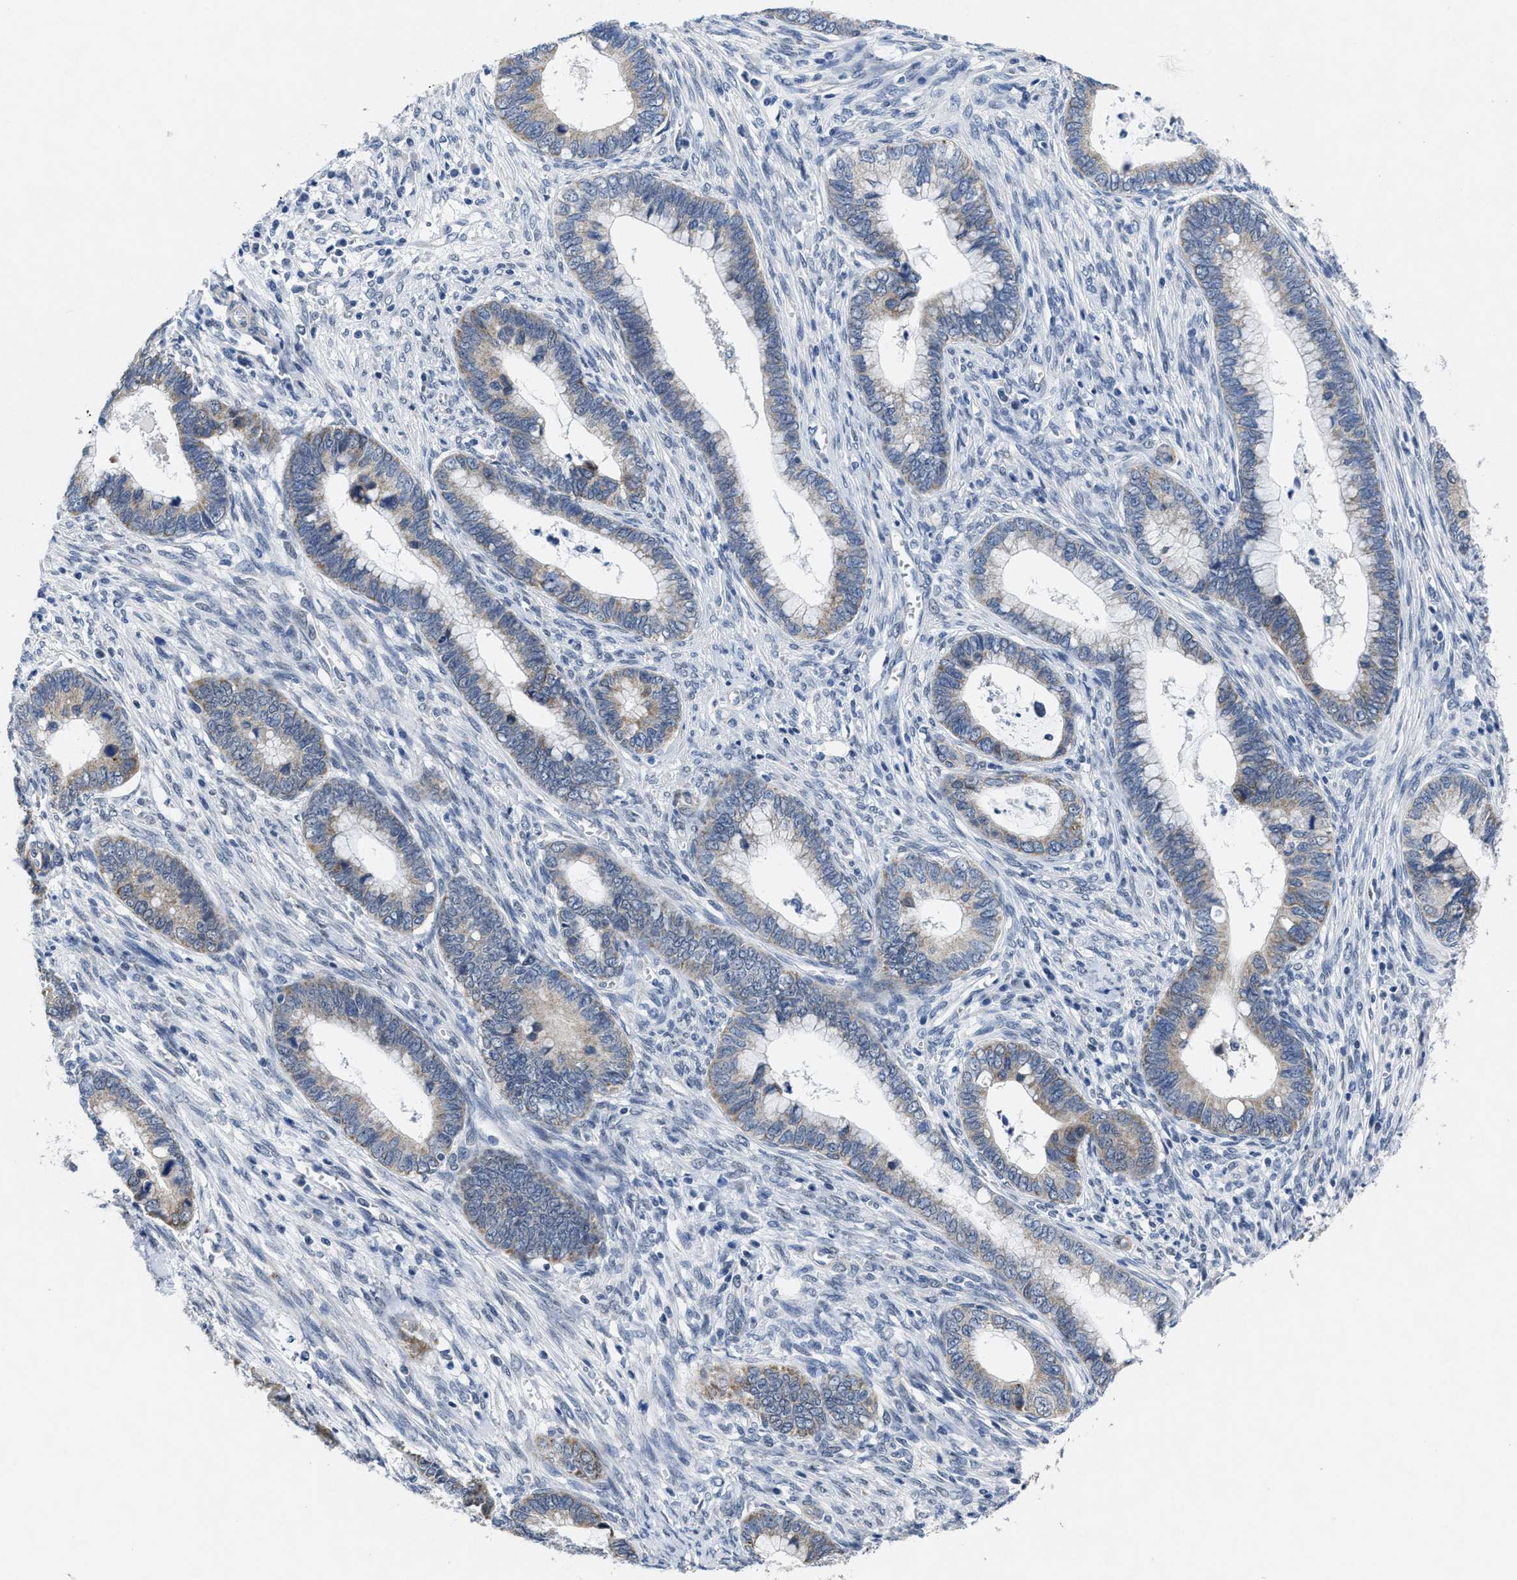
{"staining": {"intensity": "weak", "quantity": "25%-75%", "location": "cytoplasmic/membranous"}, "tissue": "cervical cancer", "cell_type": "Tumor cells", "image_type": "cancer", "snomed": [{"axis": "morphology", "description": "Adenocarcinoma, NOS"}, {"axis": "topography", "description": "Cervix"}], "caption": "Weak cytoplasmic/membranous protein expression is seen in about 25%-75% of tumor cells in cervical adenocarcinoma.", "gene": "ID3", "patient": {"sex": "female", "age": 44}}